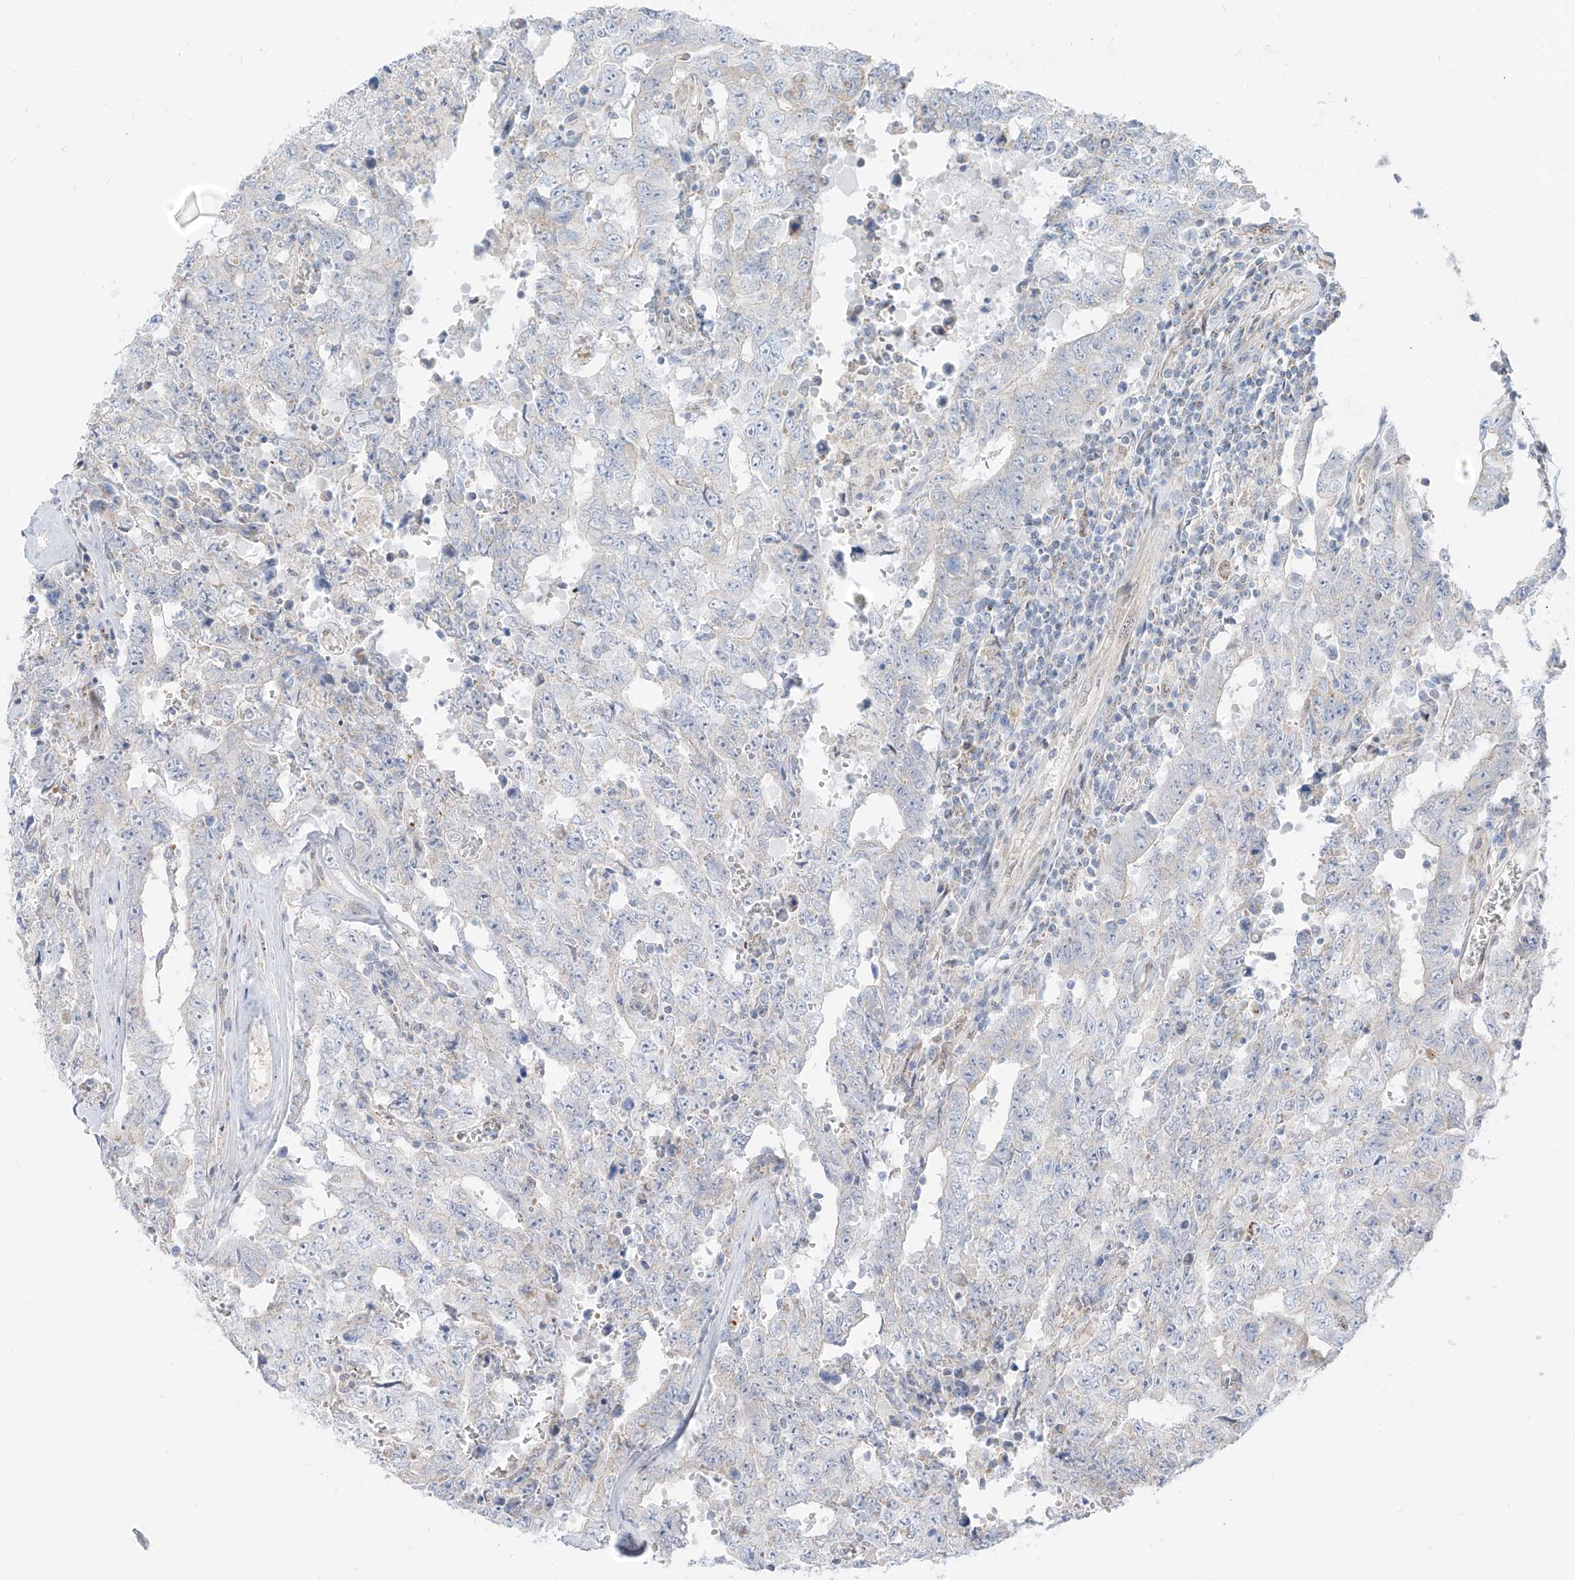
{"staining": {"intensity": "negative", "quantity": "none", "location": "none"}, "tissue": "testis cancer", "cell_type": "Tumor cells", "image_type": "cancer", "snomed": [{"axis": "morphology", "description": "Carcinoma, Embryonal, NOS"}, {"axis": "topography", "description": "Testis"}], "caption": "The immunohistochemistry micrograph has no significant expression in tumor cells of testis cancer (embryonal carcinoma) tissue.", "gene": "ARHGEF40", "patient": {"sex": "male", "age": 26}}